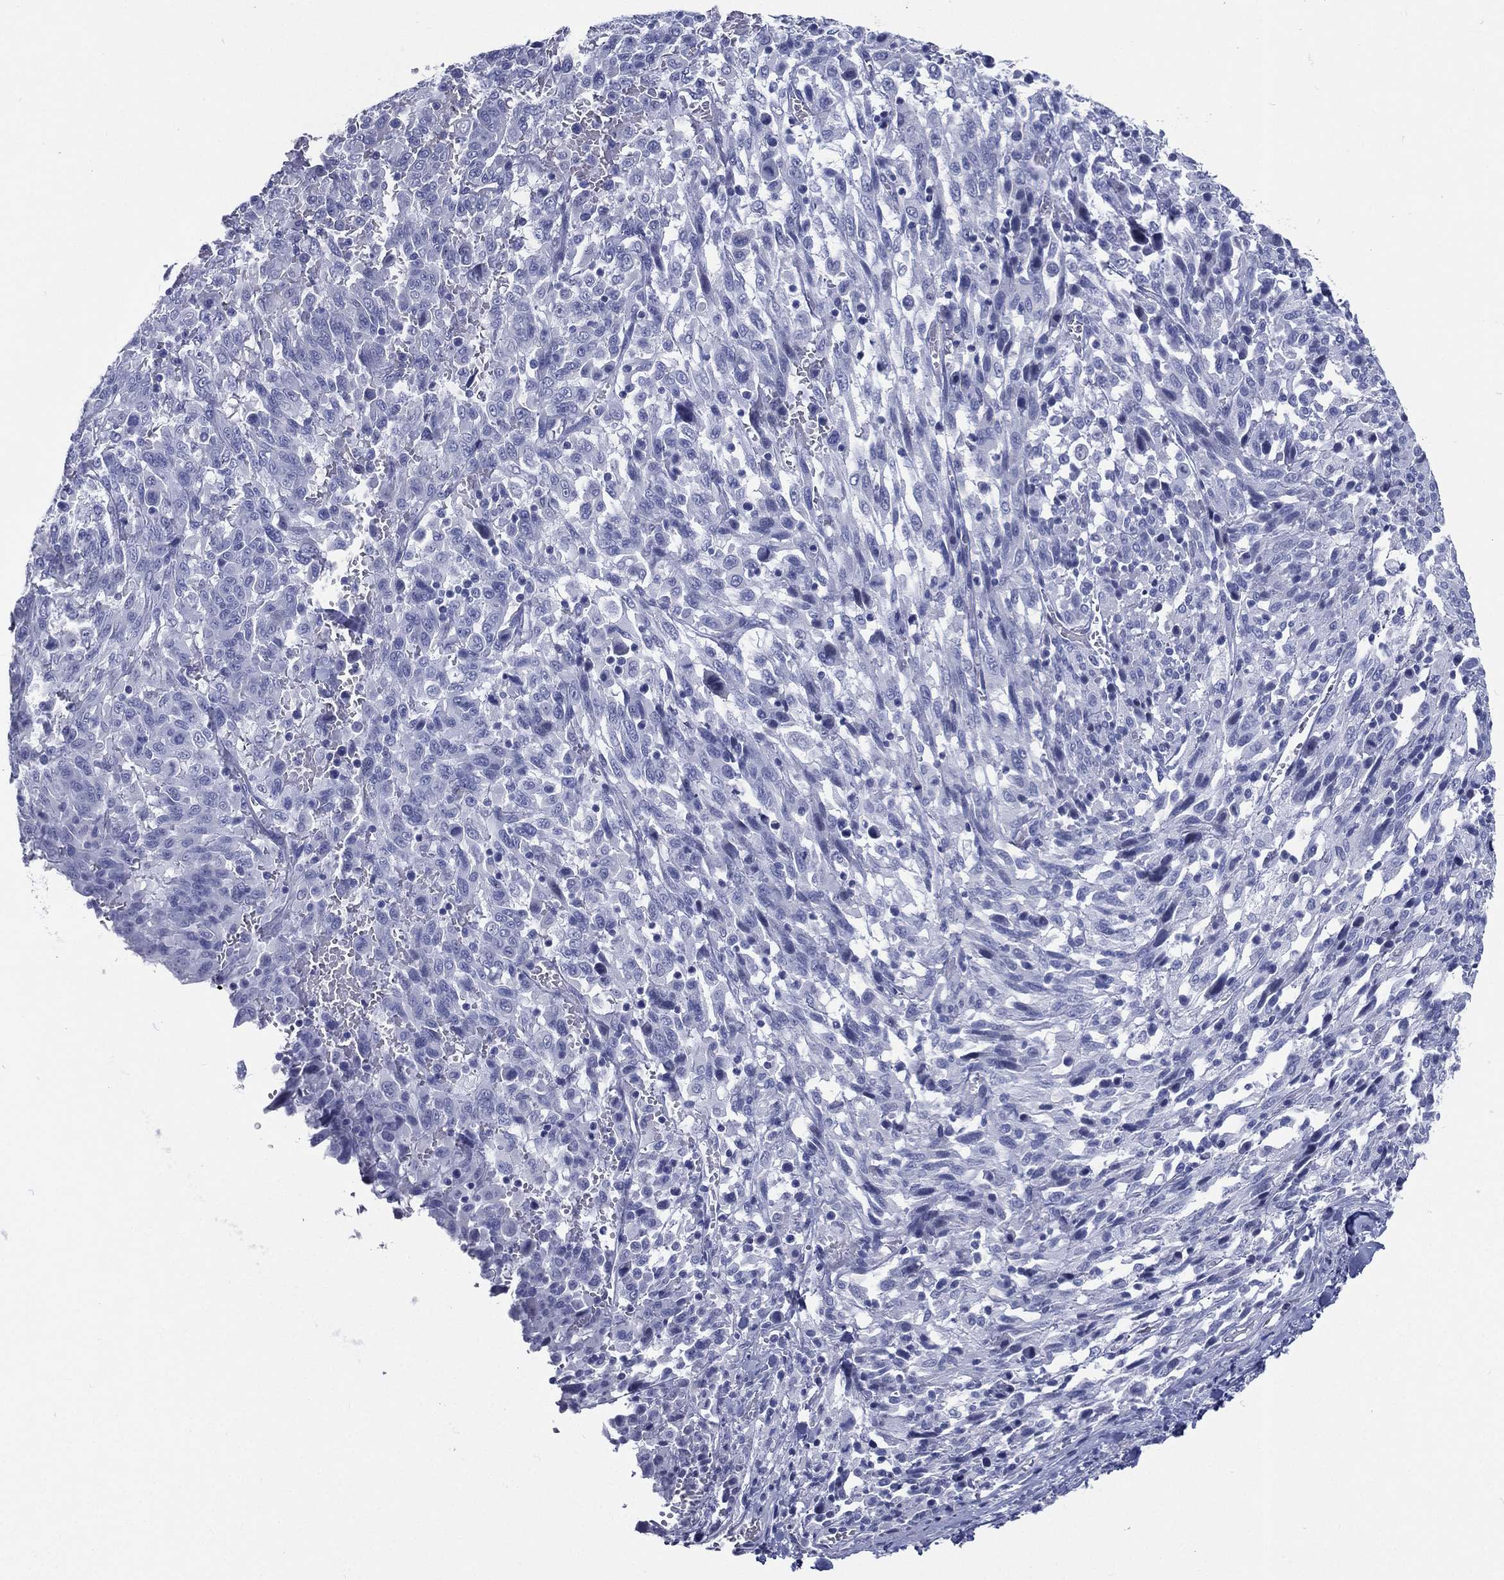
{"staining": {"intensity": "negative", "quantity": "none", "location": "none"}, "tissue": "melanoma", "cell_type": "Tumor cells", "image_type": "cancer", "snomed": [{"axis": "morphology", "description": "Malignant melanoma, NOS"}, {"axis": "topography", "description": "Skin"}], "caption": "A high-resolution photomicrograph shows immunohistochemistry staining of melanoma, which demonstrates no significant staining in tumor cells.", "gene": "RSPH4A", "patient": {"sex": "female", "age": 91}}